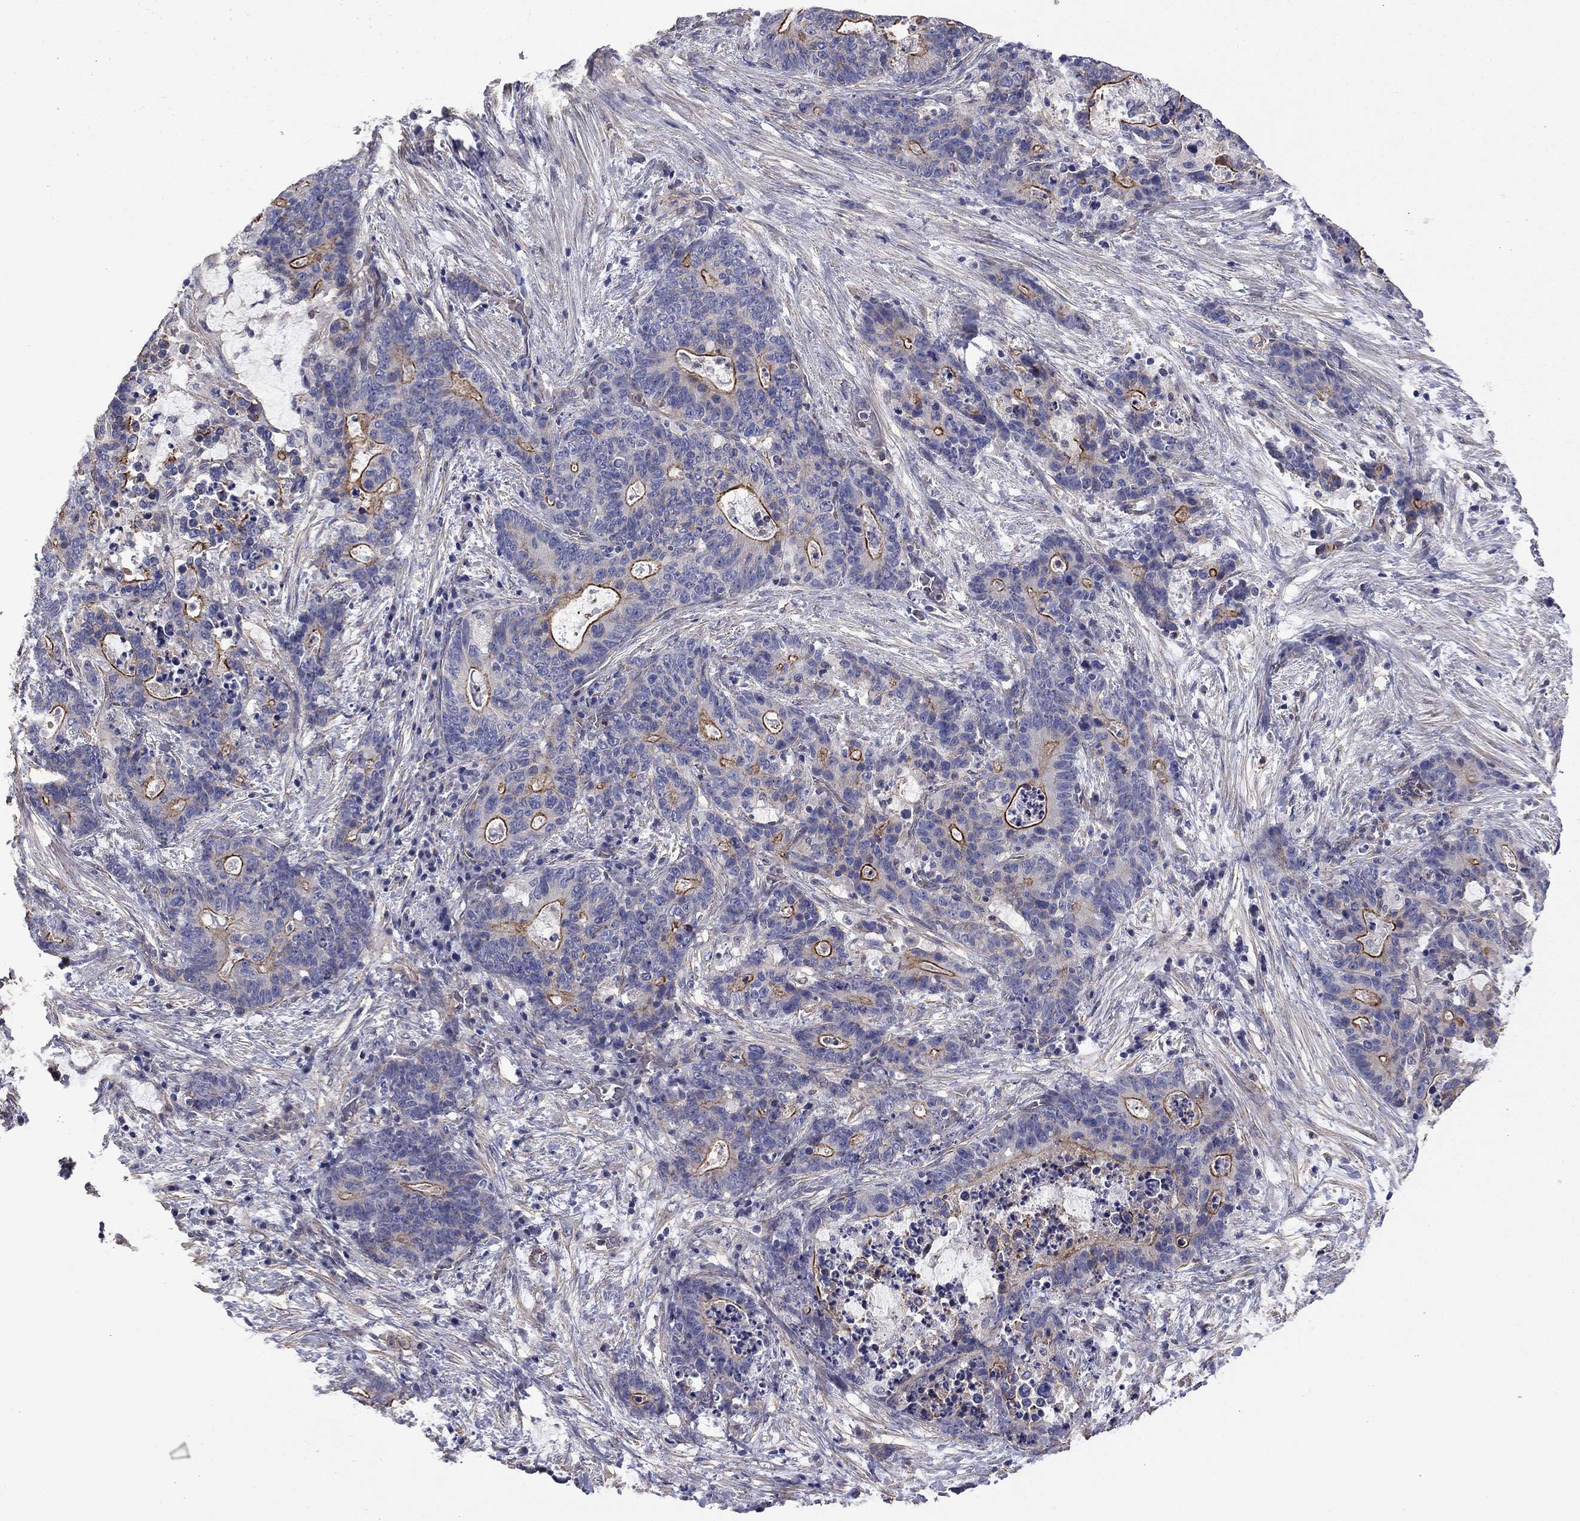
{"staining": {"intensity": "strong", "quantity": "<25%", "location": "cytoplasmic/membranous"}, "tissue": "stomach cancer", "cell_type": "Tumor cells", "image_type": "cancer", "snomed": [{"axis": "morphology", "description": "Normal tissue, NOS"}, {"axis": "morphology", "description": "Adenocarcinoma, NOS"}, {"axis": "topography", "description": "Stomach"}], "caption": "Immunohistochemistry histopathology image of neoplastic tissue: human stomach cancer (adenocarcinoma) stained using immunohistochemistry demonstrates medium levels of strong protein expression localized specifically in the cytoplasmic/membranous of tumor cells, appearing as a cytoplasmic/membranous brown color.", "gene": "TCHH", "patient": {"sex": "female", "age": 64}}